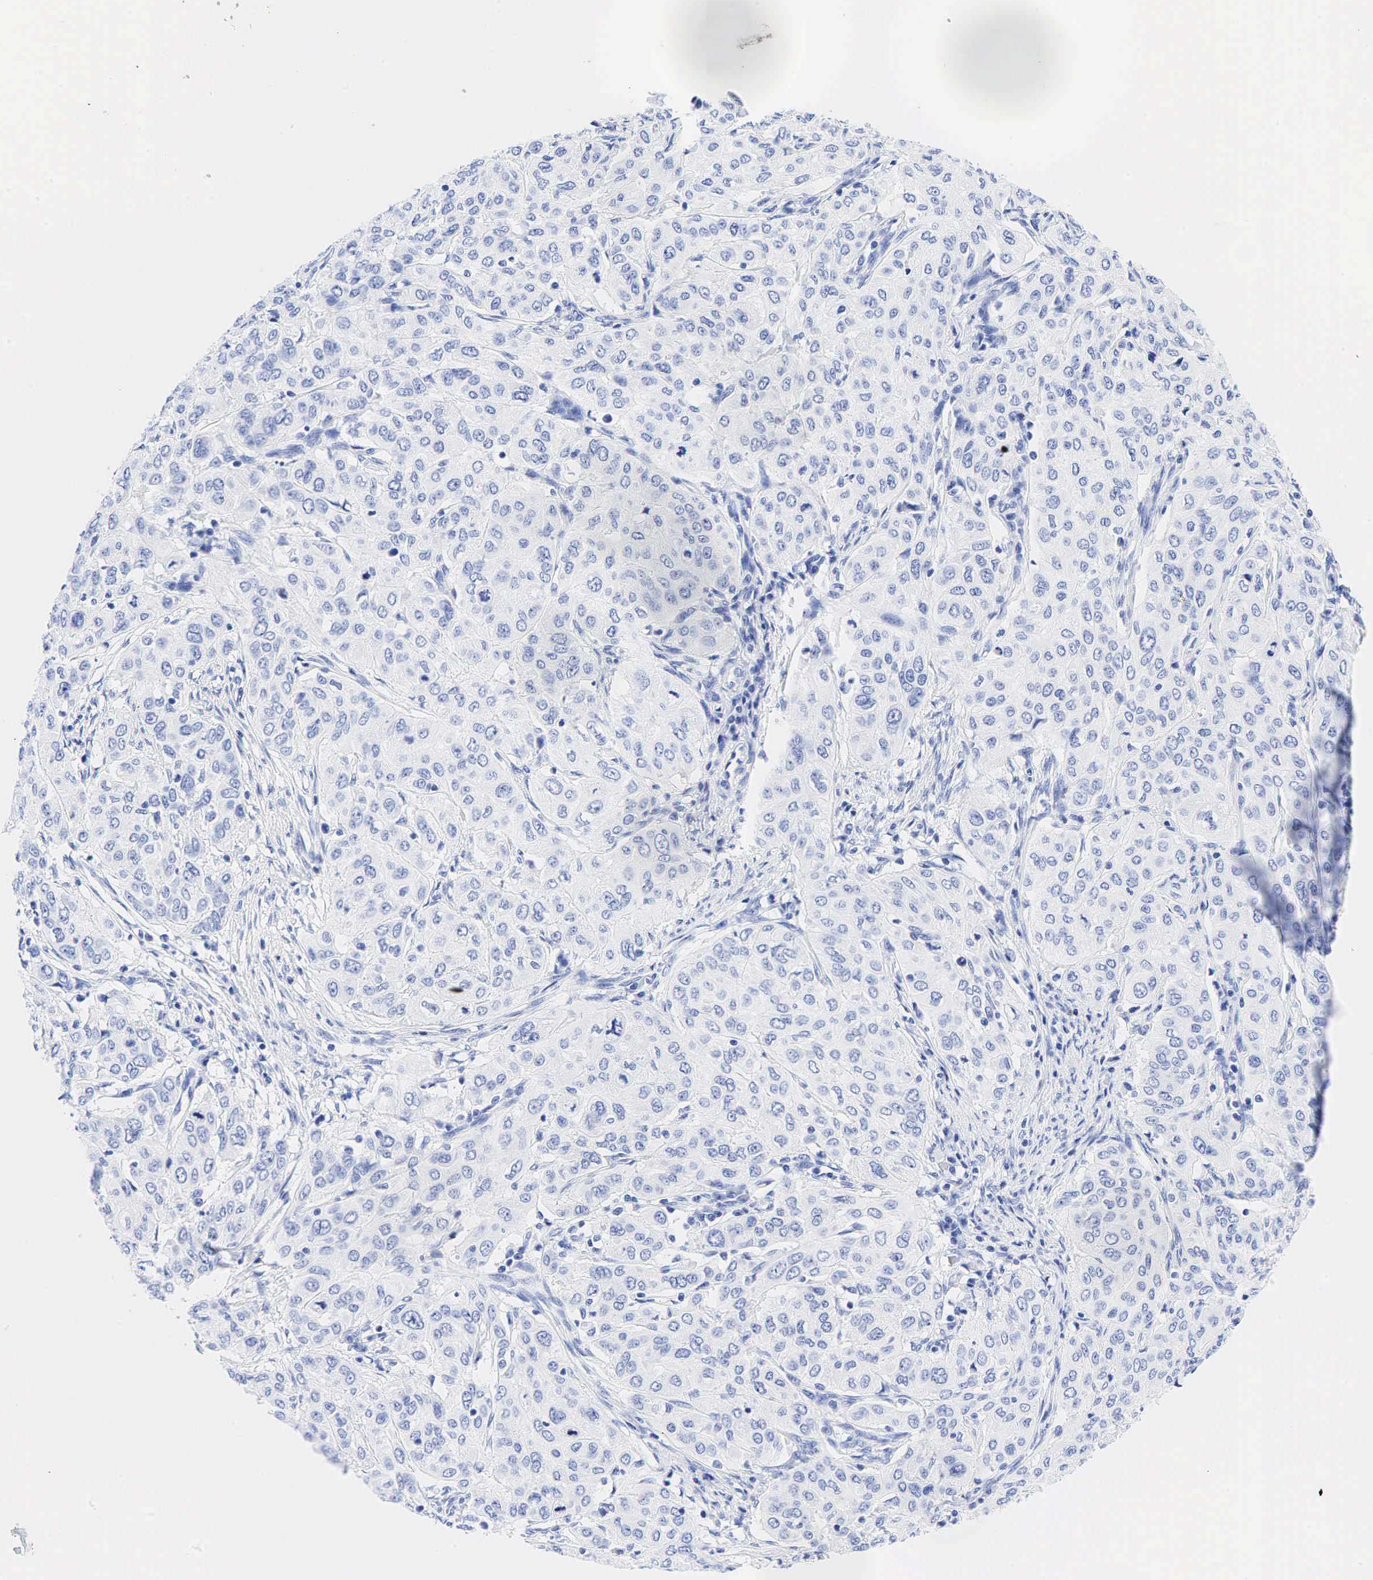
{"staining": {"intensity": "negative", "quantity": "none", "location": "none"}, "tissue": "cervical cancer", "cell_type": "Tumor cells", "image_type": "cancer", "snomed": [{"axis": "morphology", "description": "Squamous cell carcinoma, NOS"}, {"axis": "topography", "description": "Cervix"}], "caption": "Cervical squamous cell carcinoma was stained to show a protein in brown. There is no significant staining in tumor cells.", "gene": "CHGA", "patient": {"sex": "female", "age": 38}}